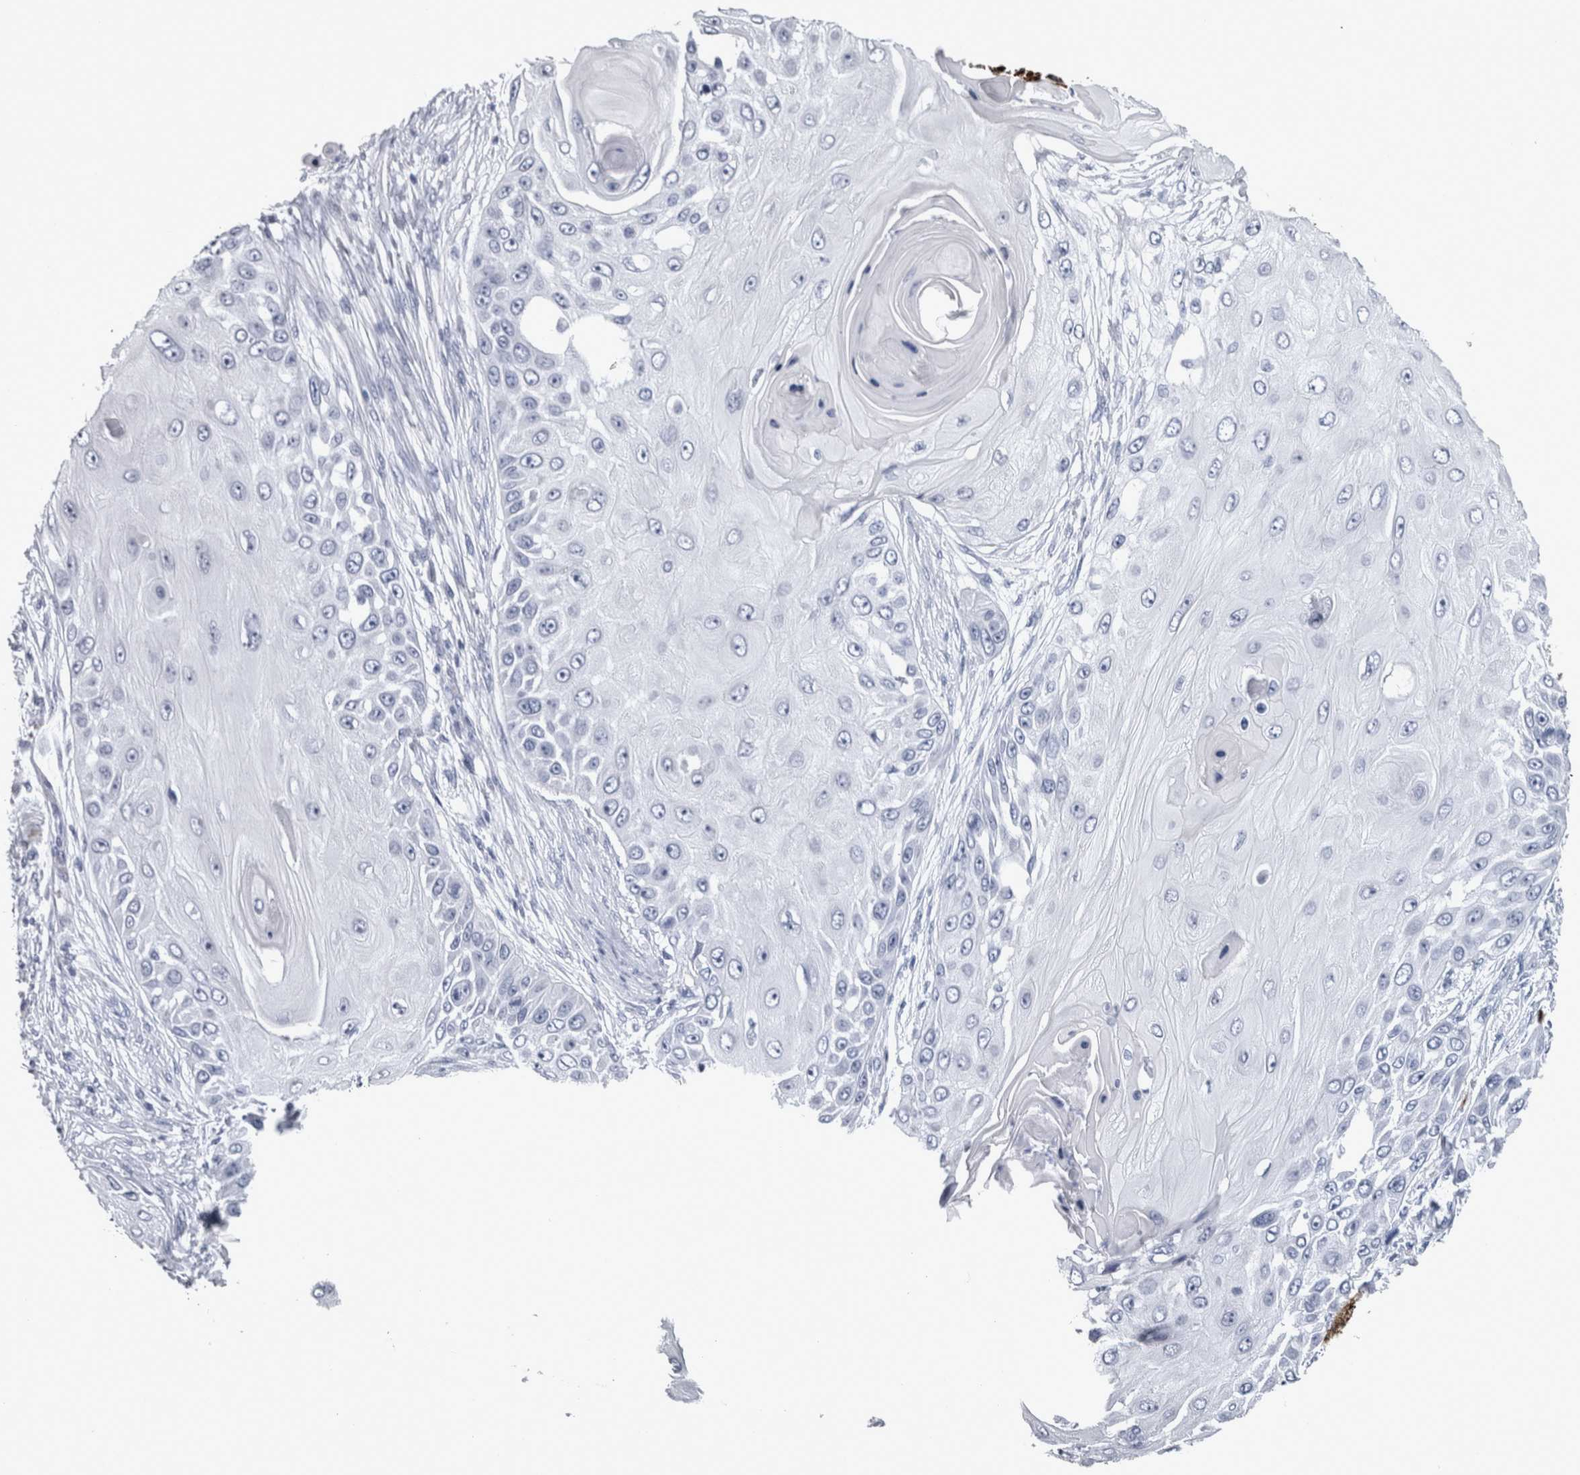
{"staining": {"intensity": "negative", "quantity": "none", "location": "none"}, "tissue": "skin cancer", "cell_type": "Tumor cells", "image_type": "cancer", "snomed": [{"axis": "morphology", "description": "Squamous cell carcinoma, NOS"}, {"axis": "topography", "description": "Skin"}], "caption": "Skin cancer (squamous cell carcinoma) was stained to show a protein in brown. There is no significant positivity in tumor cells.", "gene": "VWDE", "patient": {"sex": "female", "age": 44}}